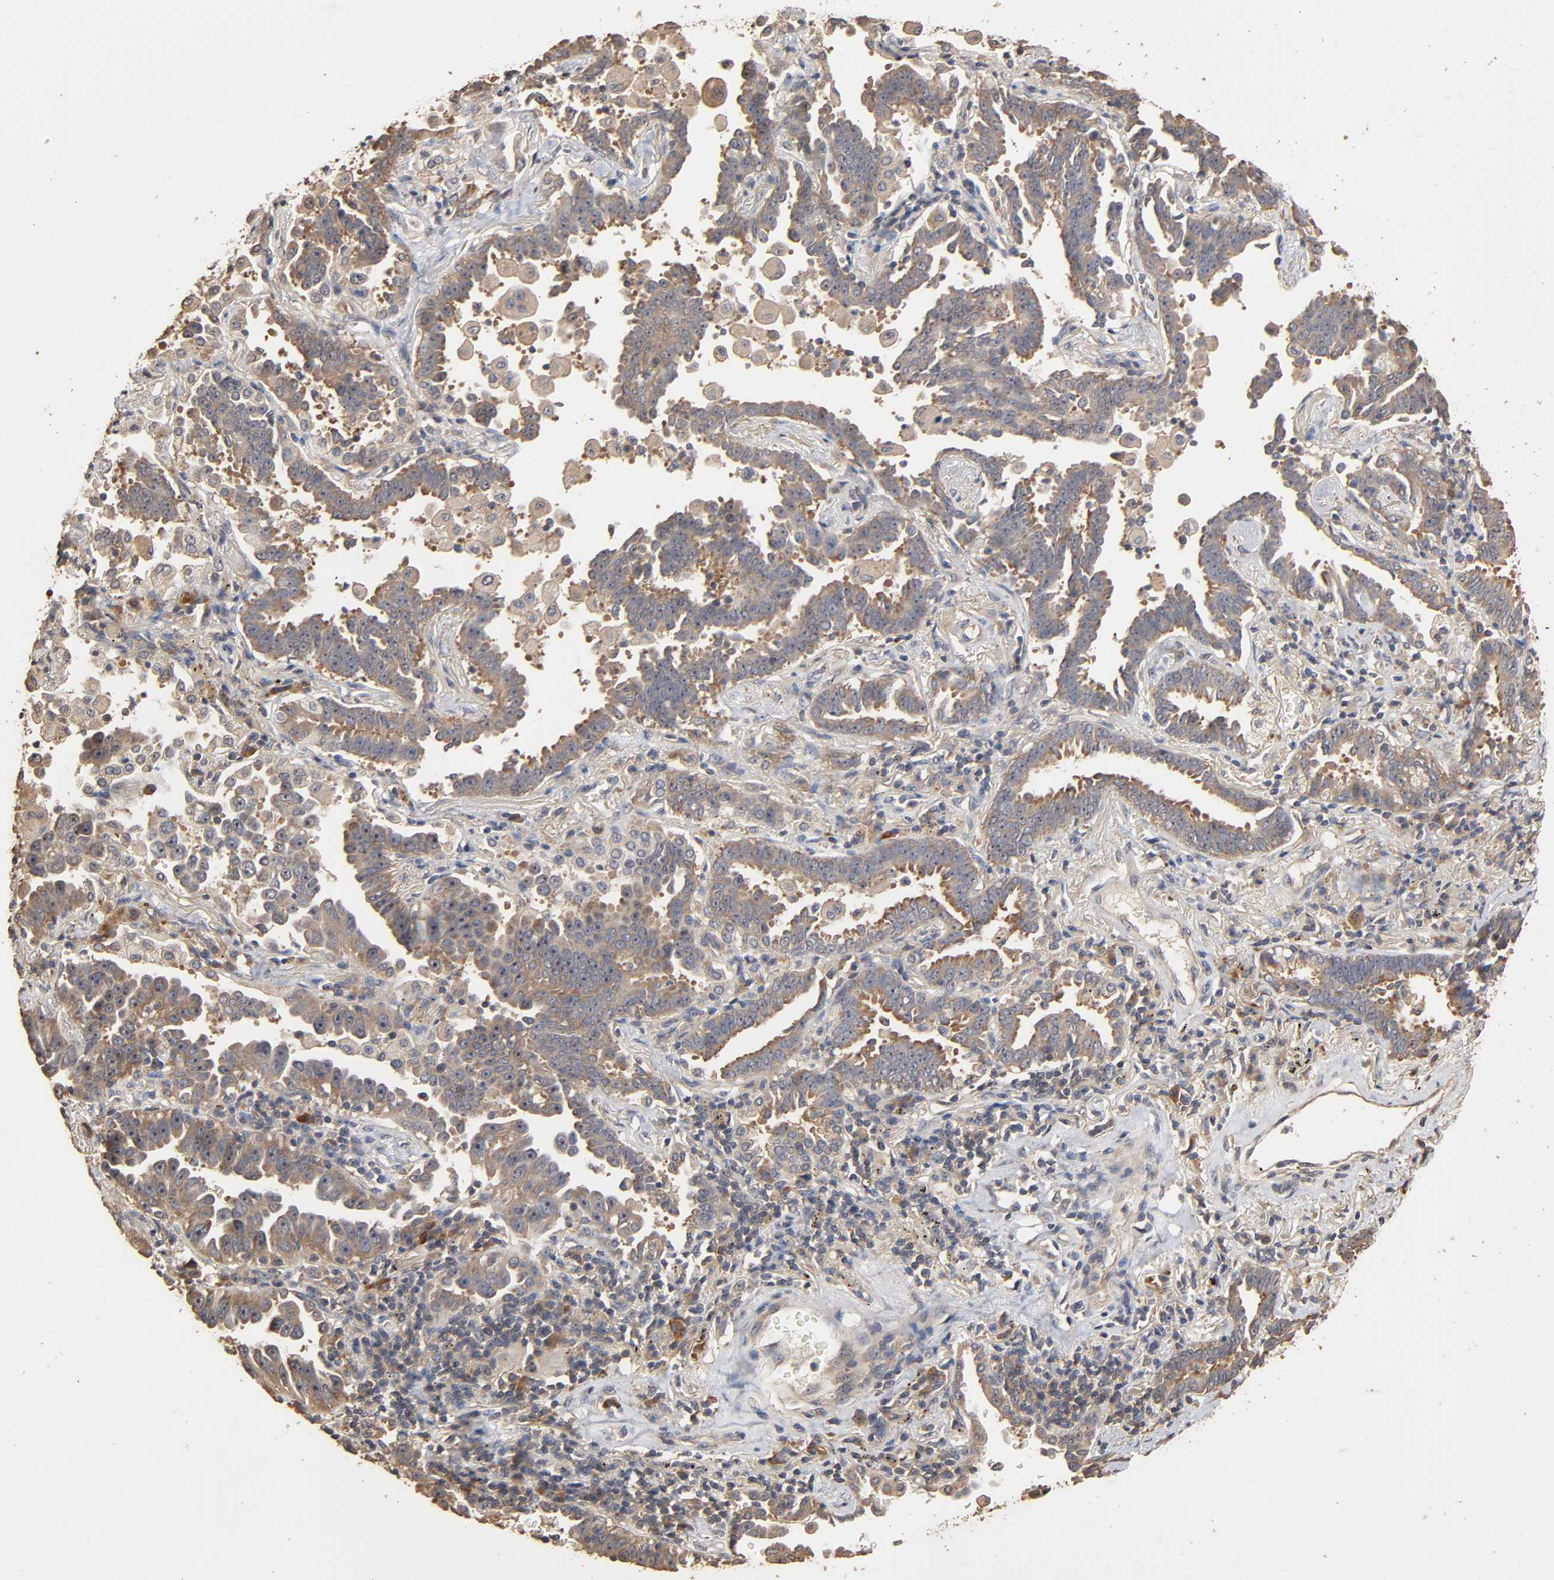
{"staining": {"intensity": "weak", "quantity": ">75%", "location": "cytoplasmic/membranous"}, "tissue": "lung cancer", "cell_type": "Tumor cells", "image_type": "cancer", "snomed": [{"axis": "morphology", "description": "Adenocarcinoma, NOS"}, {"axis": "topography", "description": "Lung"}], "caption": "Protein expression analysis of human lung cancer reveals weak cytoplasmic/membranous positivity in approximately >75% of tumor cells.", "gene": "ARHGEF7", "patient": {"sex": "female", "age": 64}}